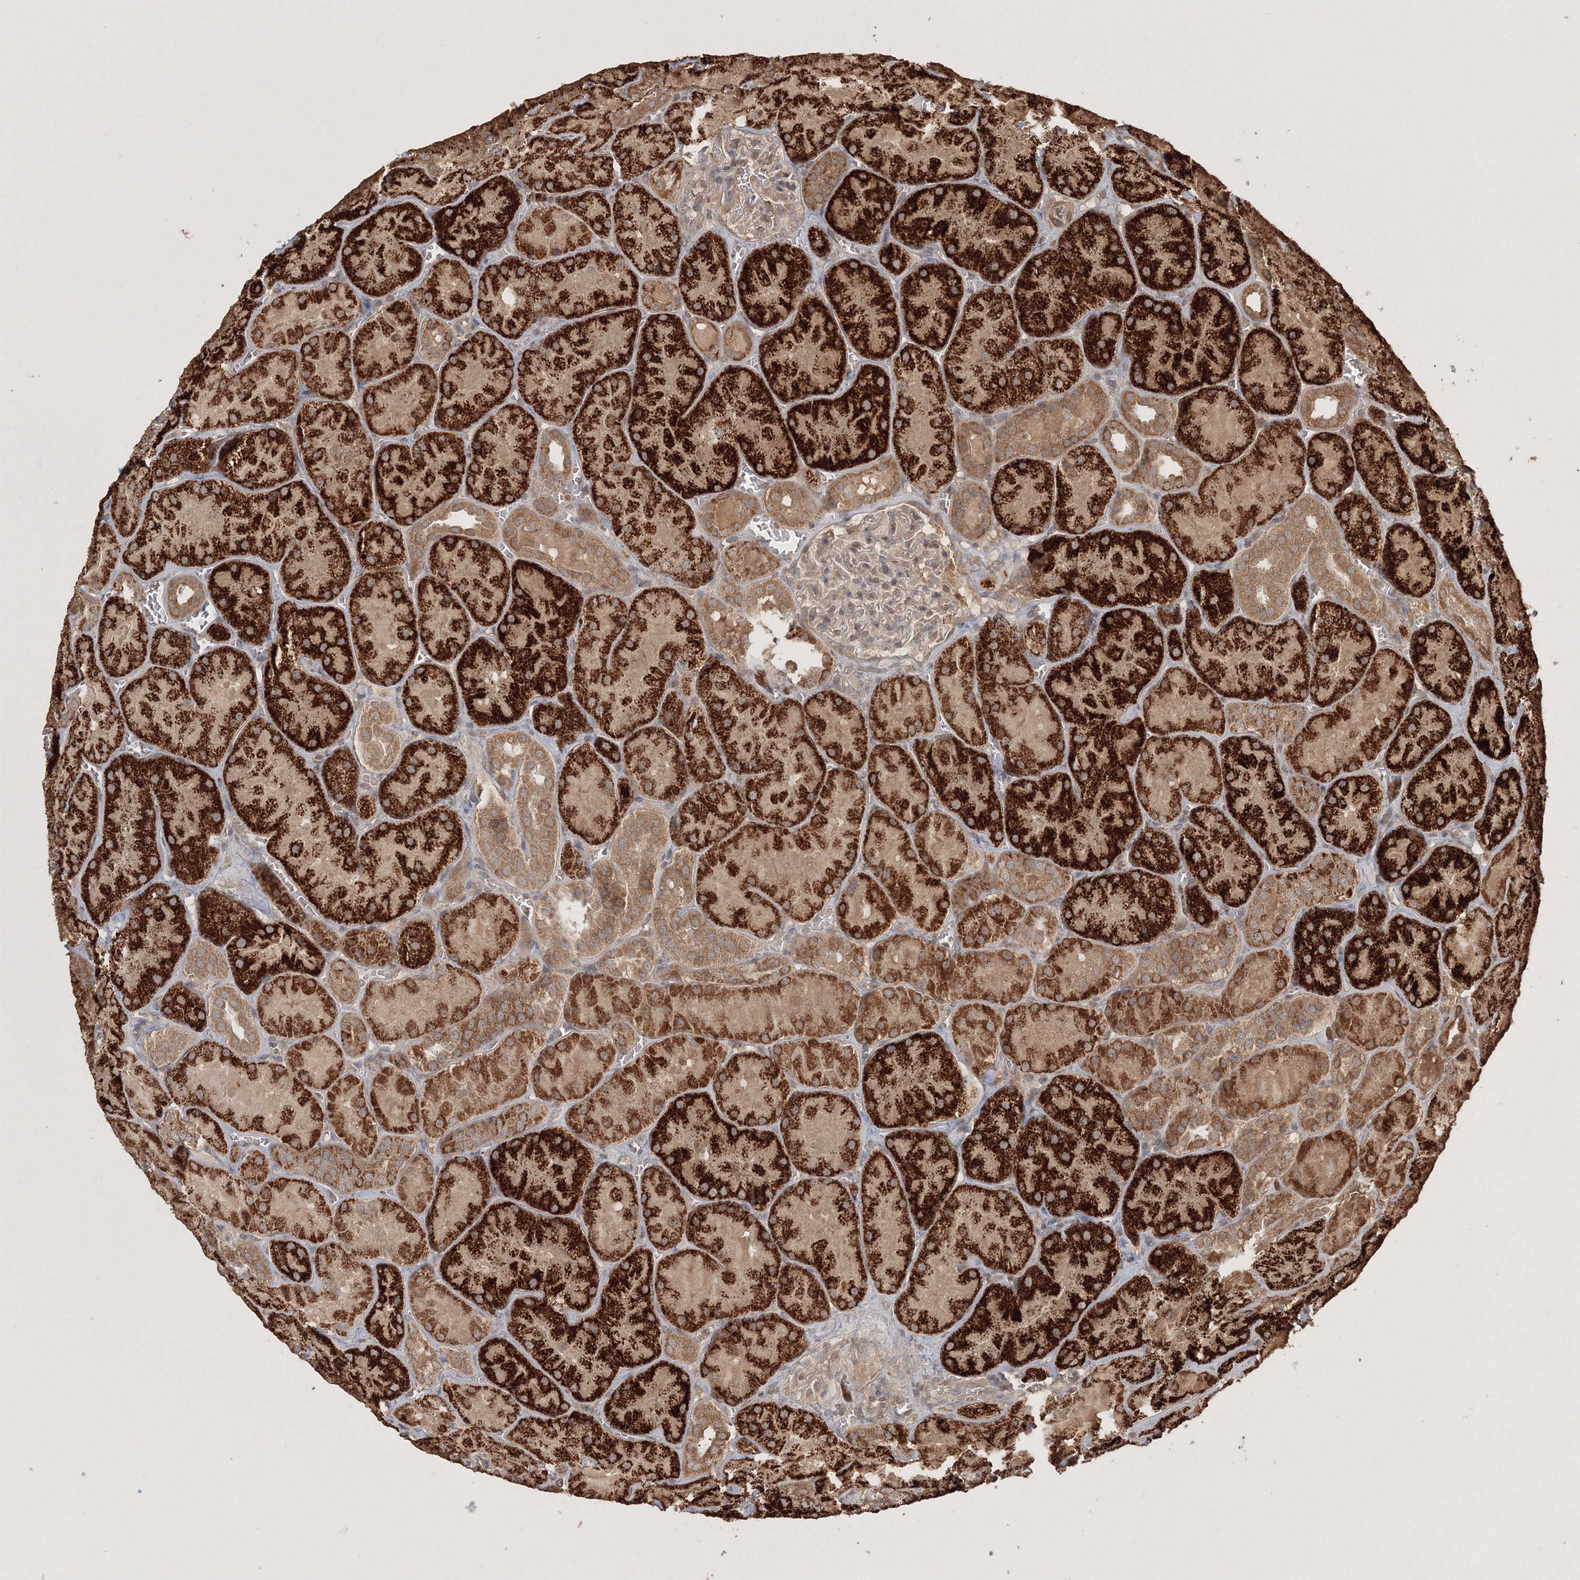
{"staining": {"intensity": "weak", "quantity": "<25%", "location": "cytoplasmic/membranous"}, "tissue": "kidney", "cell_type": "Cells in glomeruli", "image_type": "normal", "snomed": [{"axis": "morphology", "description": "Normal tissue, NOS"}, {"axis": "topography", "description": "Kidney"}], "caption": "High power microscopy histopathology image of an IHC histopathology image of benign kidney, revealing no significant expression in cells in glomeruli. (DAB (3,3'-diaminobenzidine) immunohistochemistry (IHC), high magnification).", "gene": "CCDC122", "patient": {"sex": "male", "age": 28}}